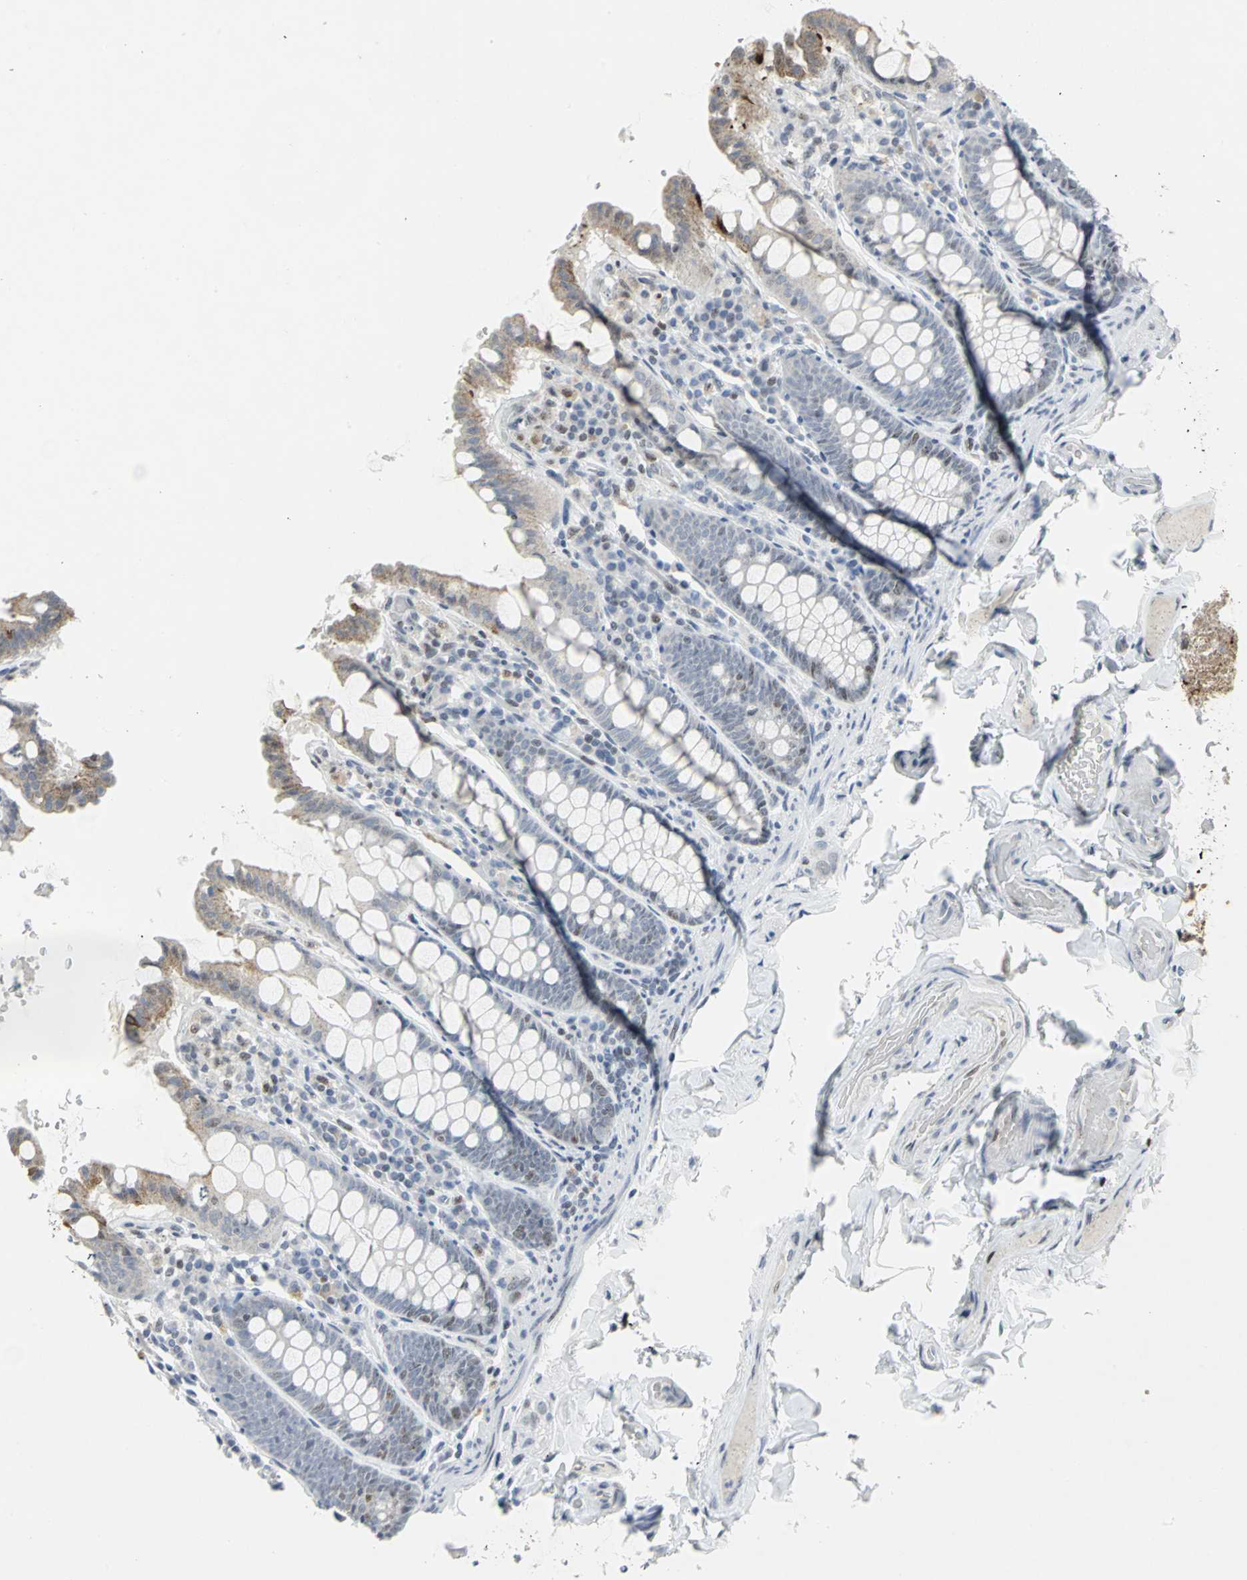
{"staining": {"intensity": "negative", "quantity": "none", "location": "none"}, "tissue": "colon", "cell_type": "Endothelial cells", "image_type": "normal", "snomed": [{"axis": "morphology", "description": "Normal tissue, NOS"}, {"axis": "topography", "description": "Colon"}], "caption": "A high-resolution micrograph shows immunohistochemistry staining of benign colon, which demonstrates no significant expression in endothelial cells.", "gene": "RPA1", "patient": {"sex": "female", "age": 61}}